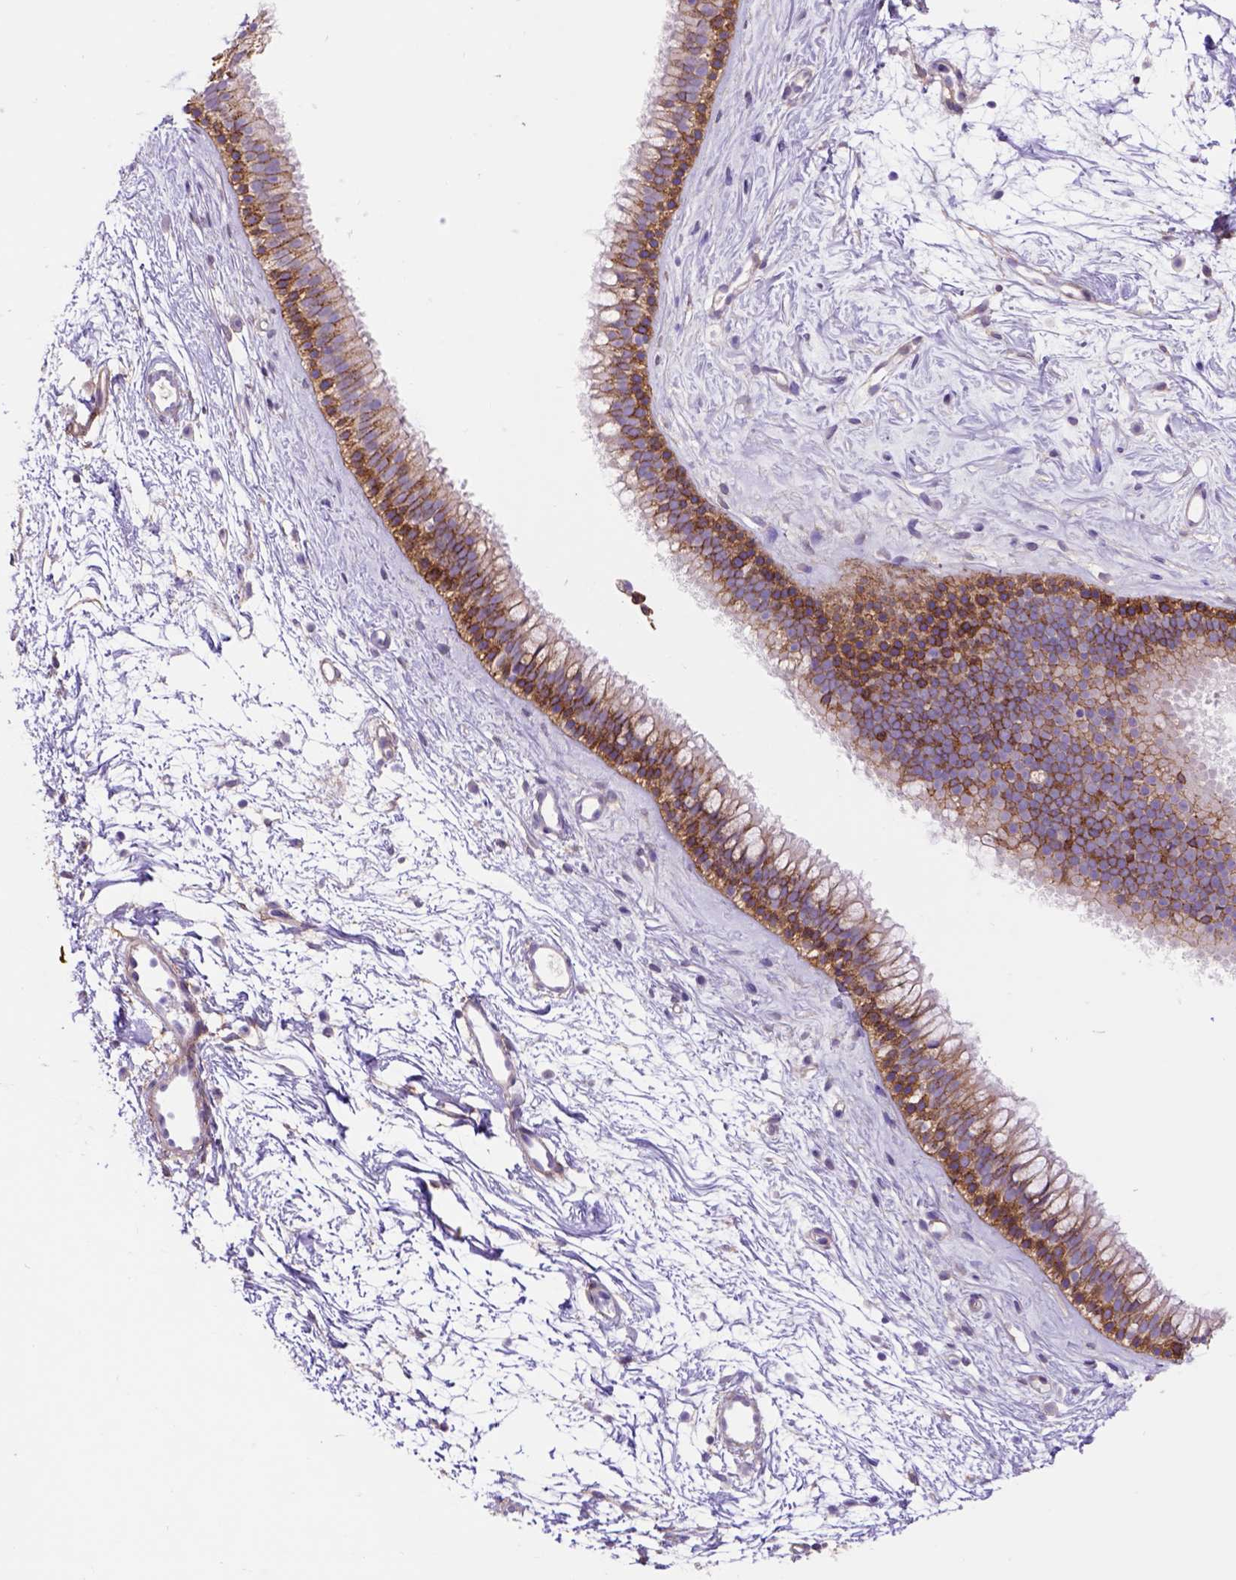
{"staining": {"intensity": "moderate", "quantity": ">75%", "location": "cytoplasmic/membranous"}, "tissue": "nasopharynx", "cell_type": "Respiratory epithelial cells", "image_type": "normal", "snomed": [{"axis": "morphology", "description": "Normal tissue, NOS"}, {"axis": "topography", "description": "Nasopharynx"}], "caption": "This histopathology image exhibits immunohistochemistry (IHC) staining of benign human nasopharynx, with medium moderate cytoplasmic/membranous staining in about >75% of respiratory epithelial cells.", "gene": "EGFR", "patient": {"sex": "male", "age": 58}}